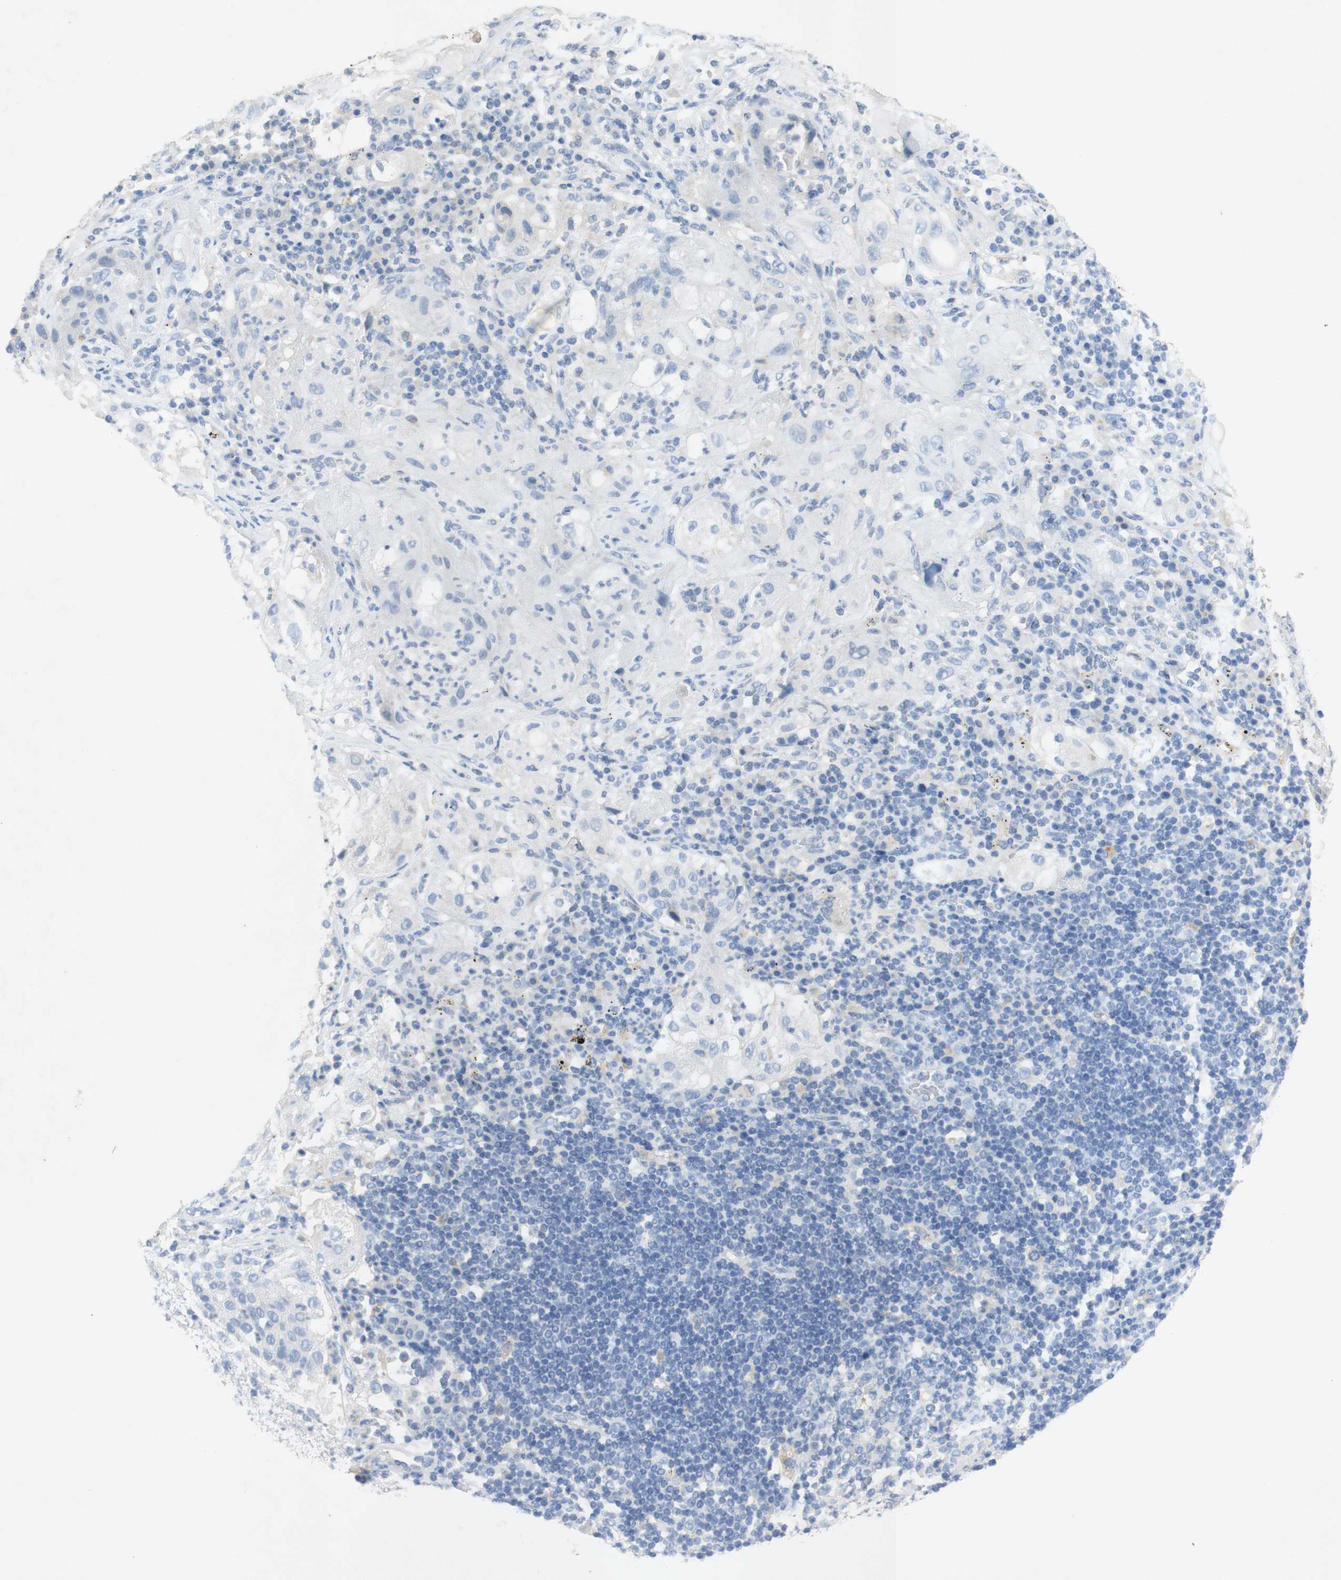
{"staining": {"intensity": "negative", "quantity": "none", "location": "none"}, "tissue": "lung cancer", "cell_type": "Tumor cells", "image_type": "cancer", "snomed": [{"axis": "morphology", "description": "Inflammation, NOS"}, {"axis": "morphology", "description": "Squamous cell carcinoma, NOS"}, {"axis": "topography", "description": "Lymph node"}, {"axis": "topography", "description": "Soft tissue"}, {"axis": "topography", "description": "Lung"}], "caption": "Tumor cells show no significant protein staining in squamous cell carcinoma (lung).", "gene": "EPO", "patient": {"sex": "male", "age": 66}}